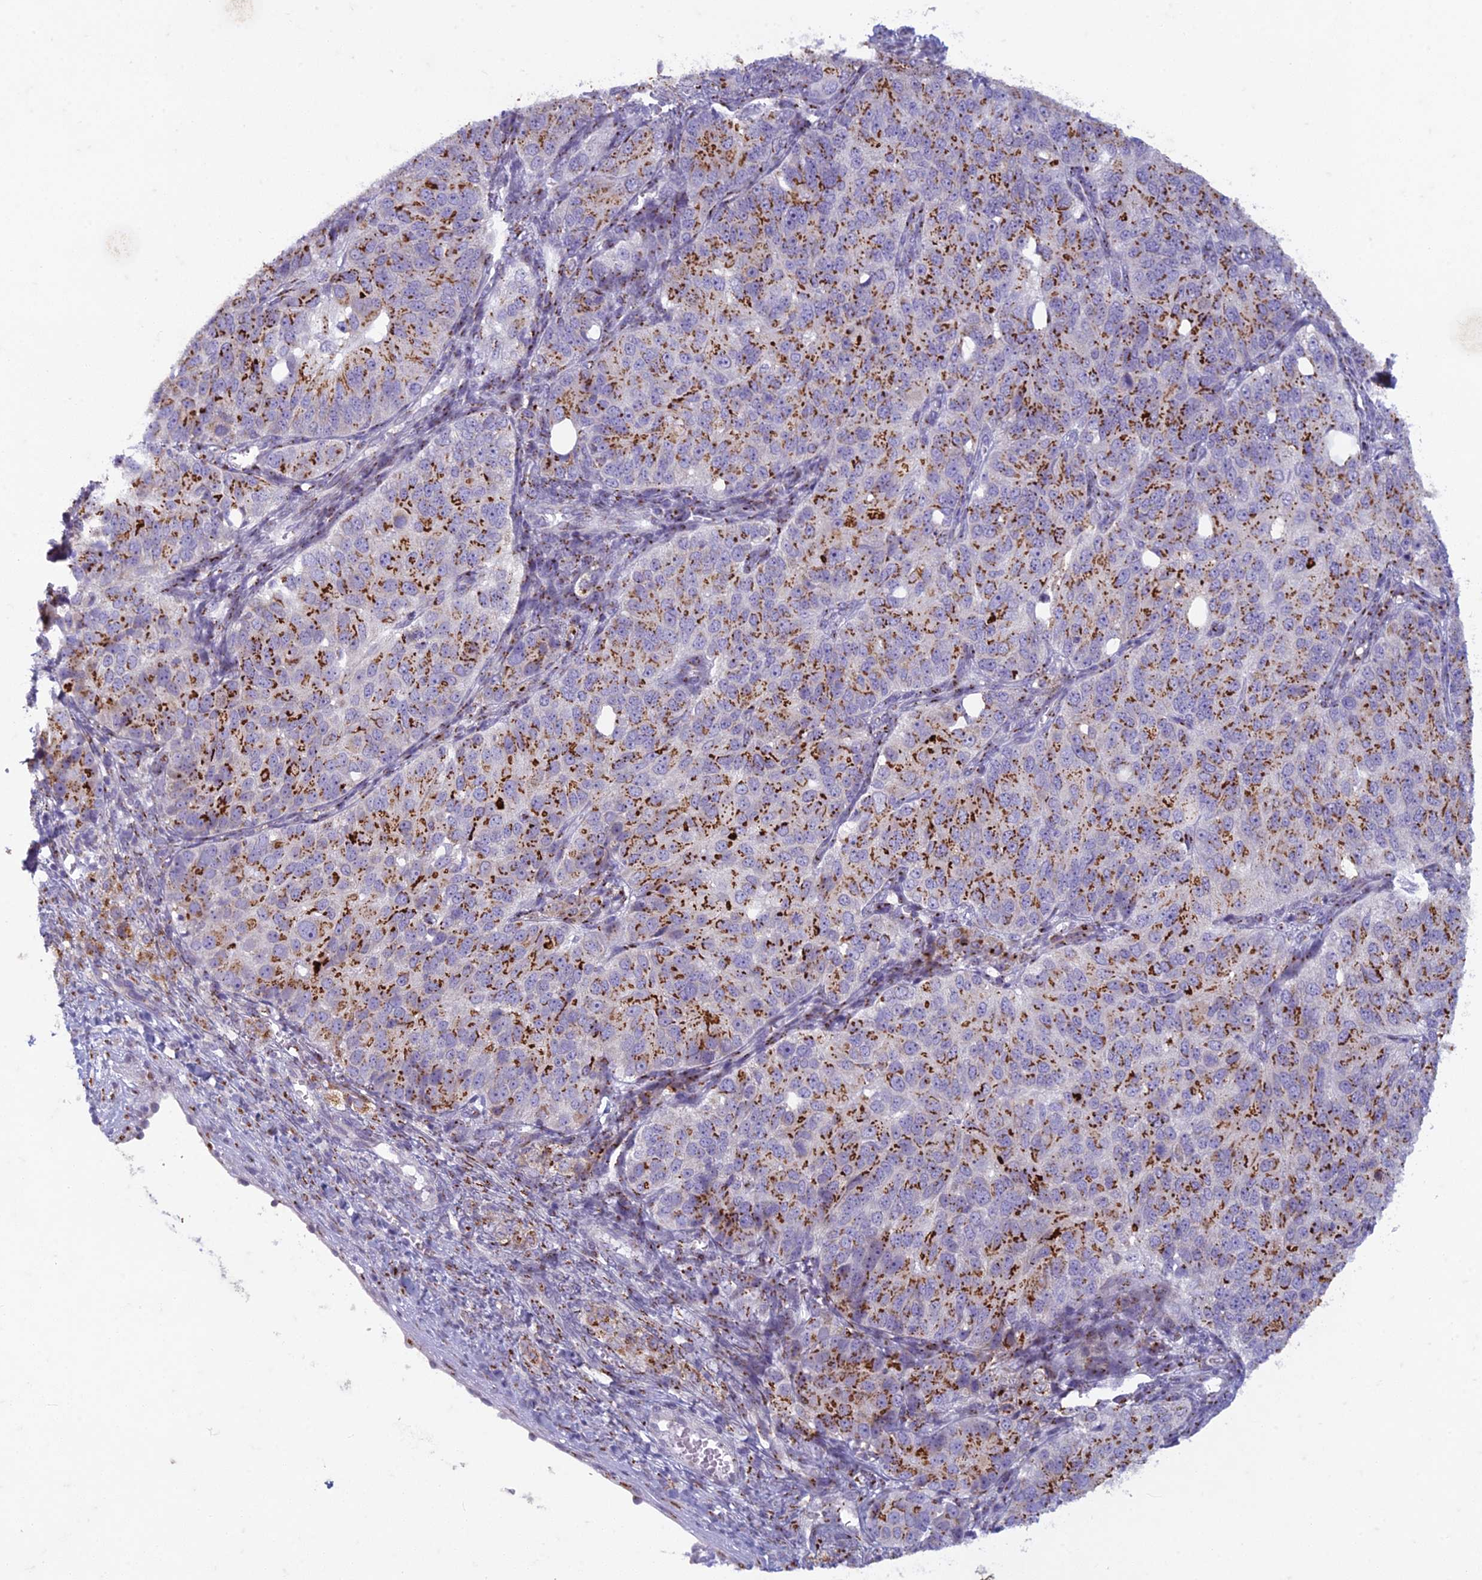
{"staining": {"intensity": "strong", "quantity": ">75%", "location": "cytoplasmic/membranous"}, "tissue": "ovarian cancer", "cell_type": "Tumor cells", "image_type": "cancer", "snomed": [{"axis": "morphology", "description": "Carcinoma, endometroid"}, {"axis": "topography", "description": "Ovary"}], "caption": "A high-resolution micrograph shows IHC staining of endometroid carcinoma (ovarian), which exhibits strong cytoplasmic/membranous staining in approximately >75% of tumor cells.", "gene": "FAM3C", "patient": {"sex": "female", "age": 51}}